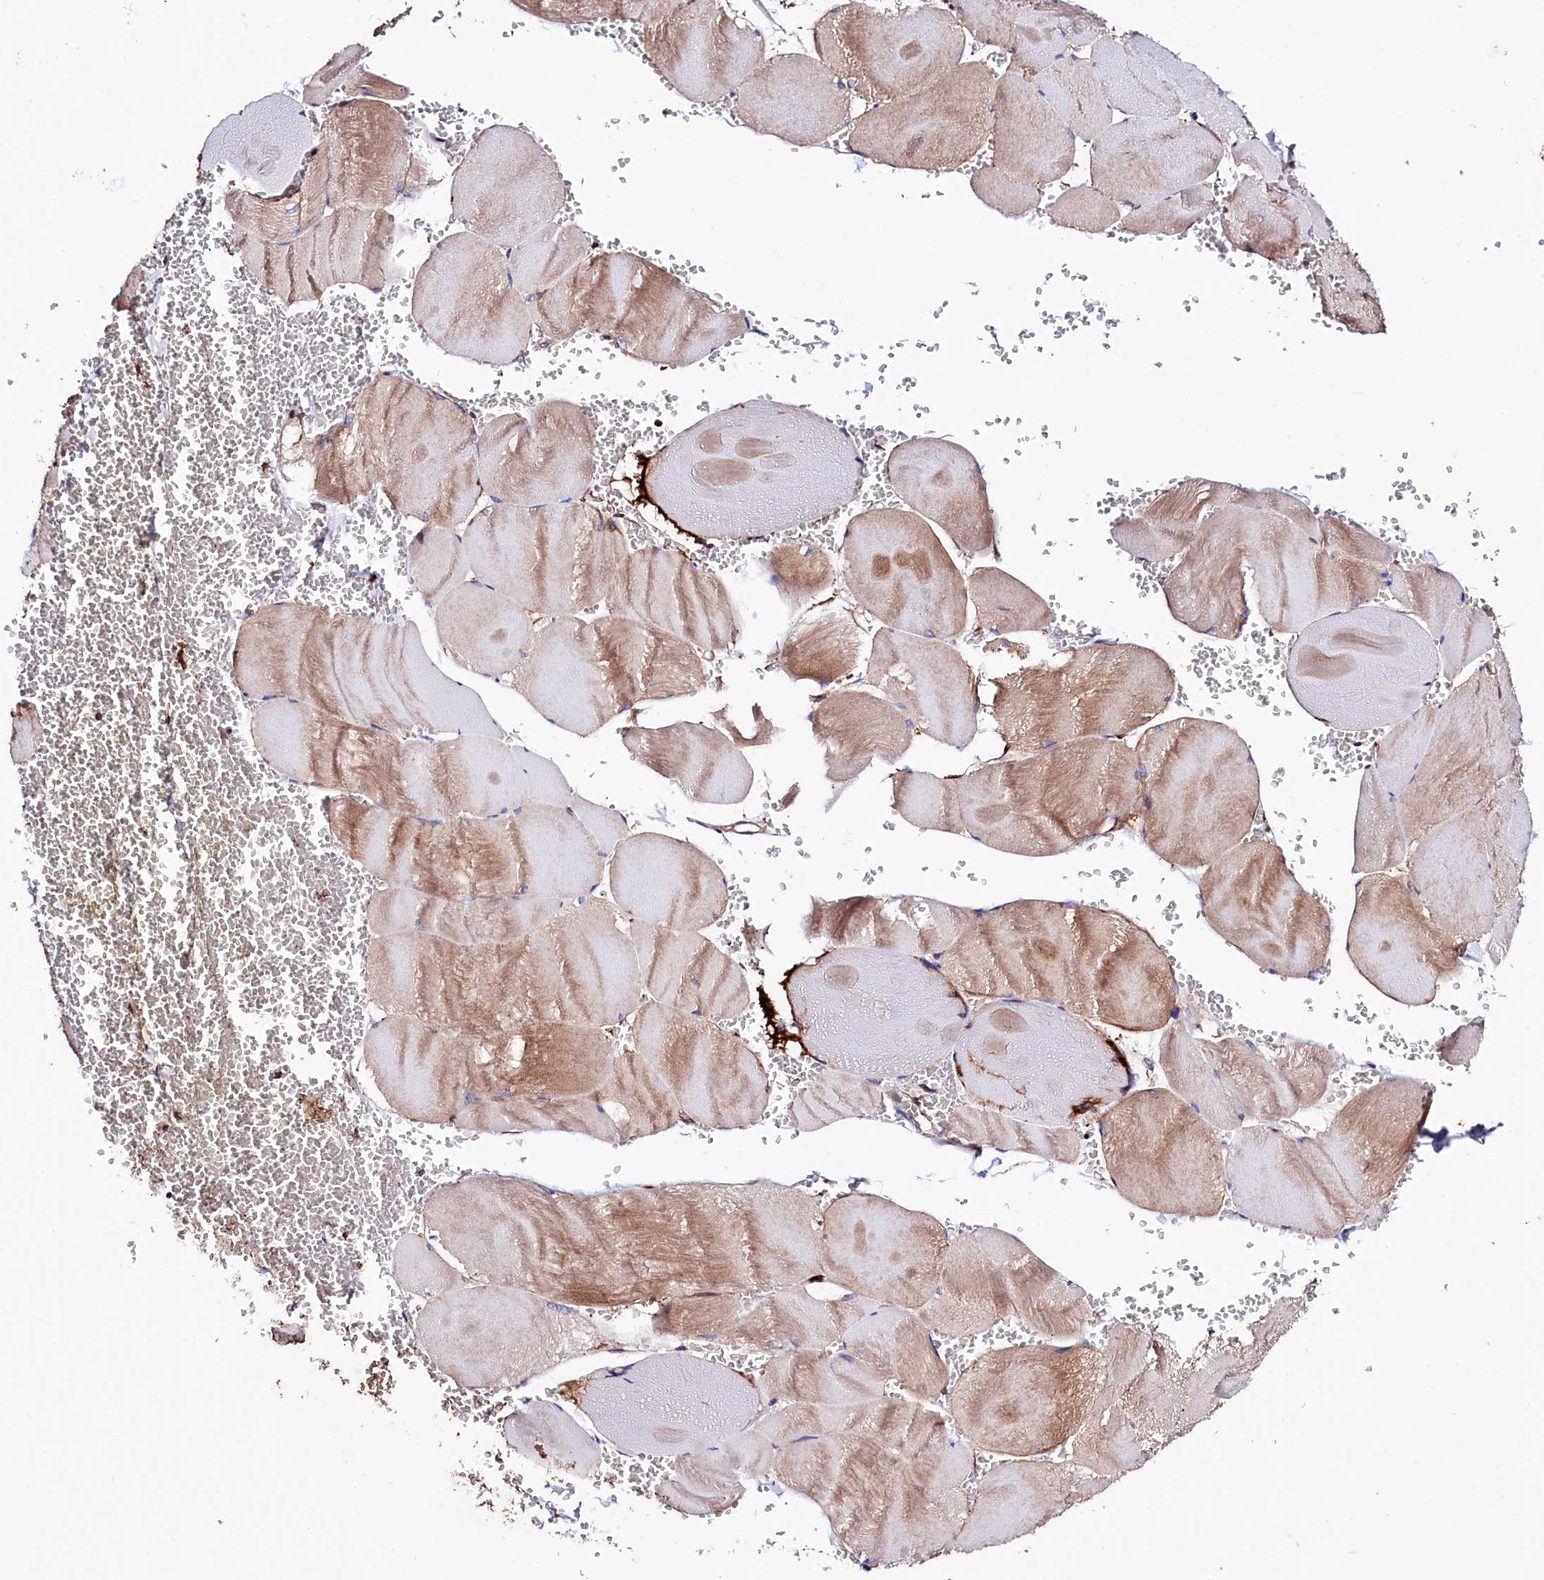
{"staining": {"intensity": "moderate", "quantity": ">75%", "location": "cytoplasmic/membranous"}, "tissue": "skeletal muscle", "cell_type": "Myocytes", "image_type": "normal", "snomed": [{"axis": "morphology", "description": "Normal tissue, NOS"}, {"axis": "morphology", "description": "Basal cell carcinoma"}, {"axis": "topography", "description": "Skeletal muscle"}], "caption": "A brown stain shows moderate cytoplasmic/membranous staining of a protein in myocytes of unremarkable human skeletal muscle. Nuclei are stained in blue.", "gene": "STAMBPL1", "patient": {"sex": "female", "age": 64}}